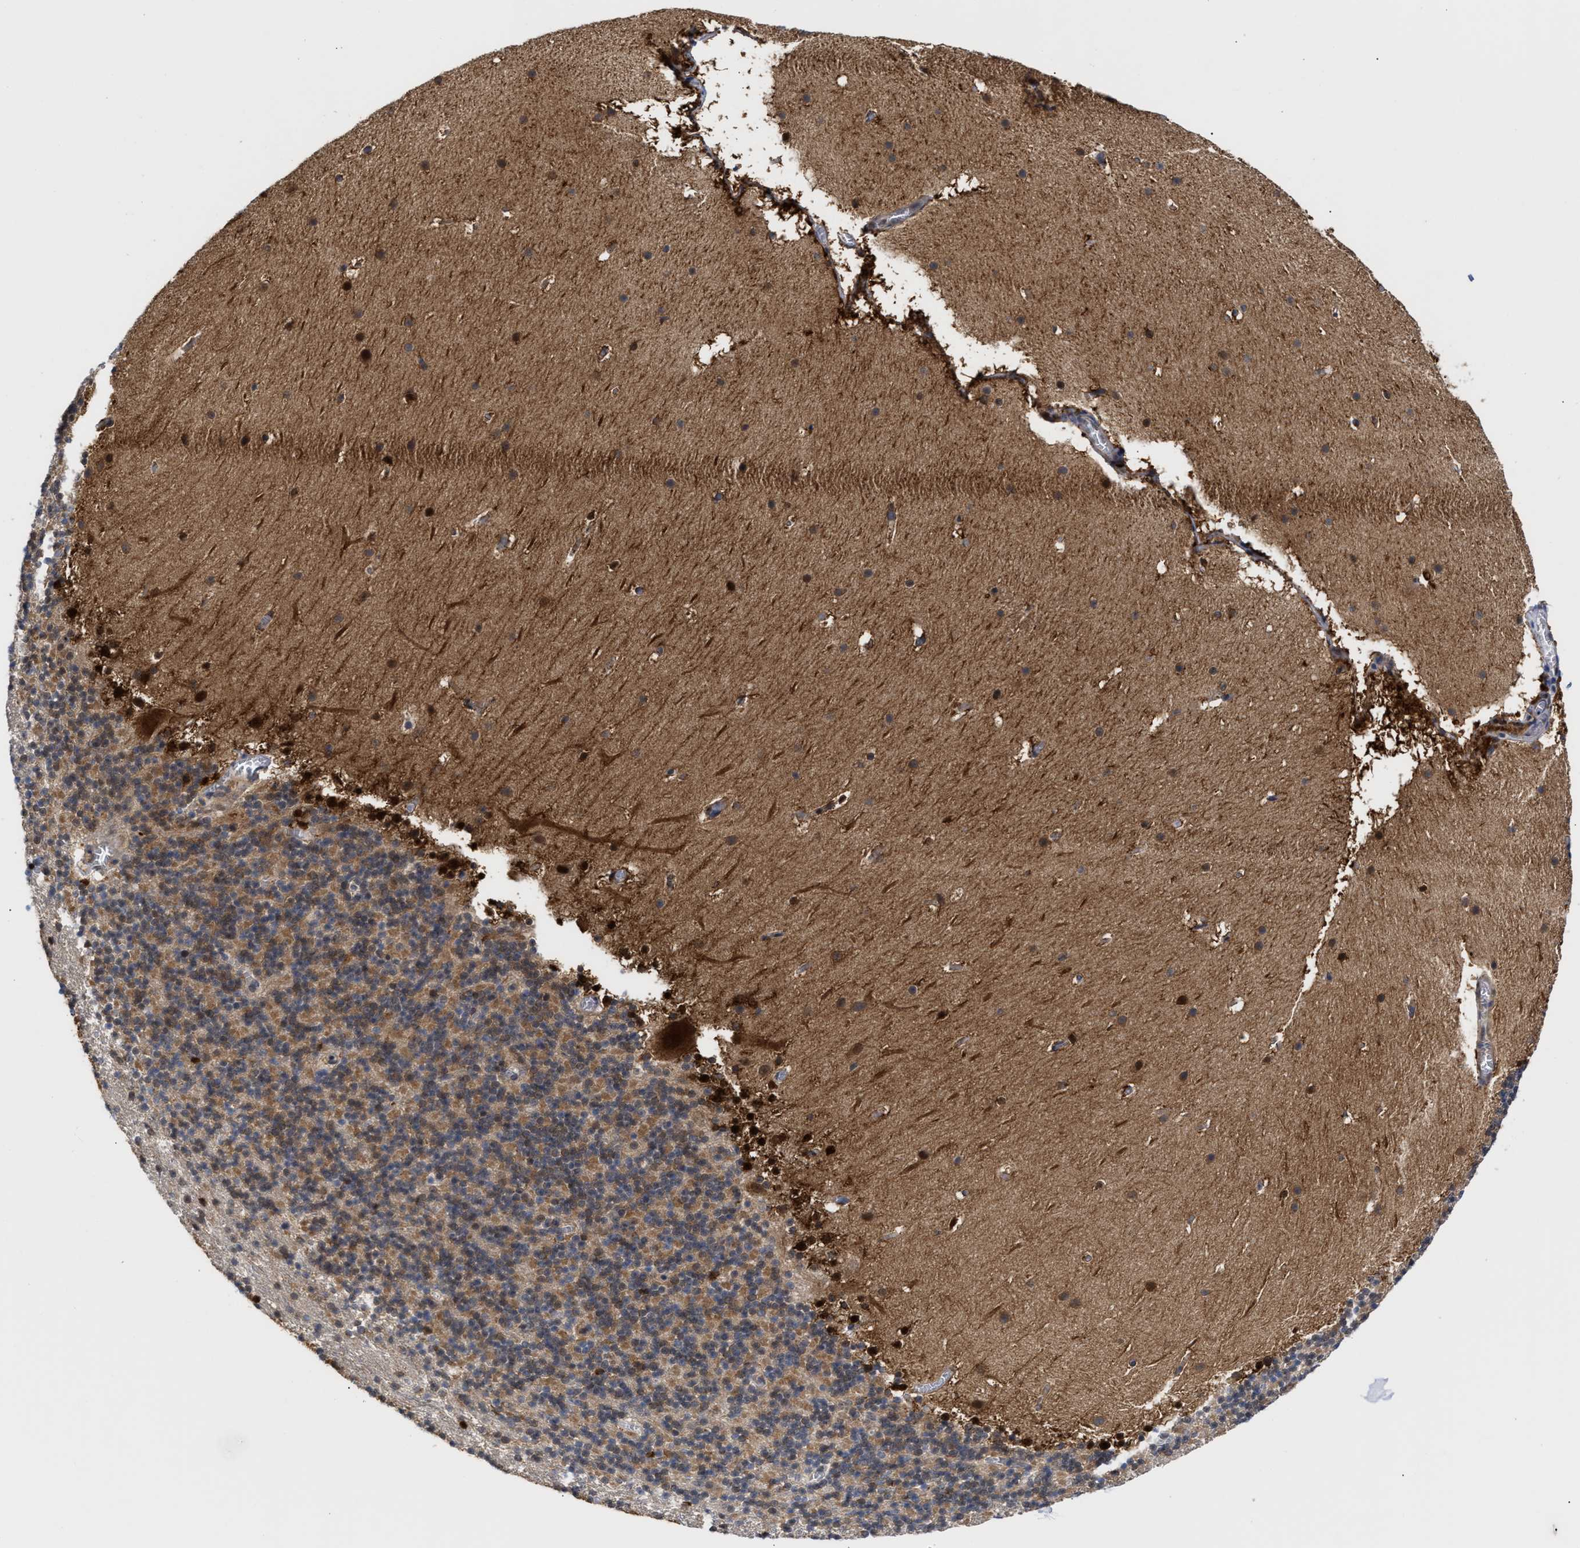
{"staining": {"intensity": "moderate", "quantity": "25%-75%", "location": "cytoplasmic/membranous"}, "tissue": "cerebellum", "cell_type": "Cells in granular layer", "image_type": "normal", "snomed": [{"axis": "morphology", "description": "Normal tissue, NOS"}, {"axis": "topography", "description": "Cerebellum"}], "caption": "This is an image of immunohistochemistry staining of unremarkable cerebellum, which shows moderate expression in the cytoplasmic/membranous of cells in granular layer.", "gene": "CLIP2", "patient": {"sex": "male", "age": 45}}